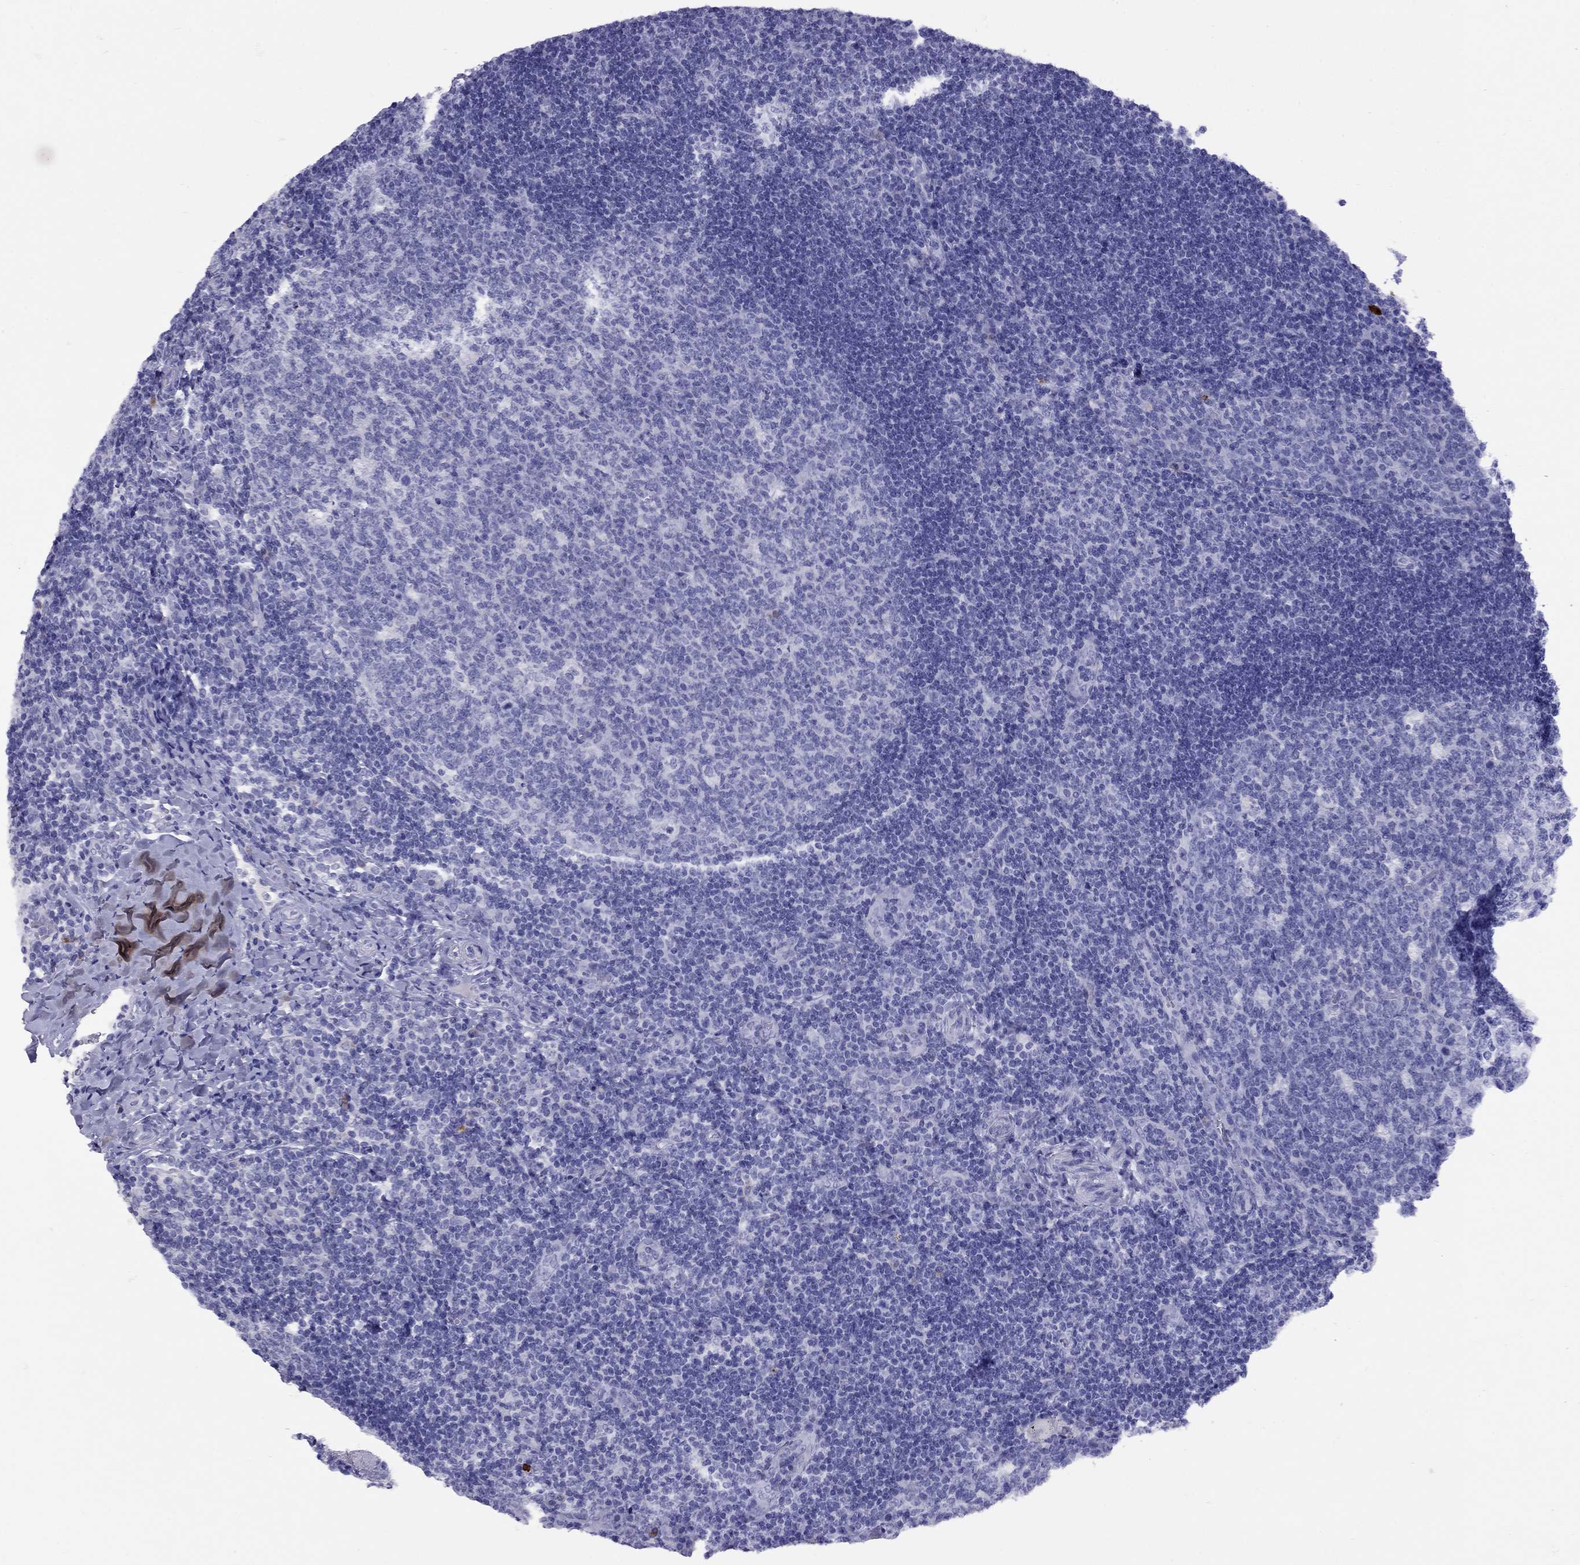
{"staining": {"intensity": "negative", "quantity": "none", "location": "none"}, "tissue": "tonsil", "cell_type": "Germinal center cells", "image_type": "normal", "snomed": [{"axis": "morphology", "description": "Normal tissue, NOS"}, {"axis": "topography", "description": "Tonsil"}], "caption": "The immunohistochemistry (IHC) image has no significant expression in germinal center cells of tonsil. The staining was performed using DAB (3,3'-diaminobenzidine) to visualize the protein expression in brown, while the nuclei were stained in blue with hematoxylin (Magnification: 20x).", "gene": "GRIA2", "patient": {"sex": "male", "age": 17}}